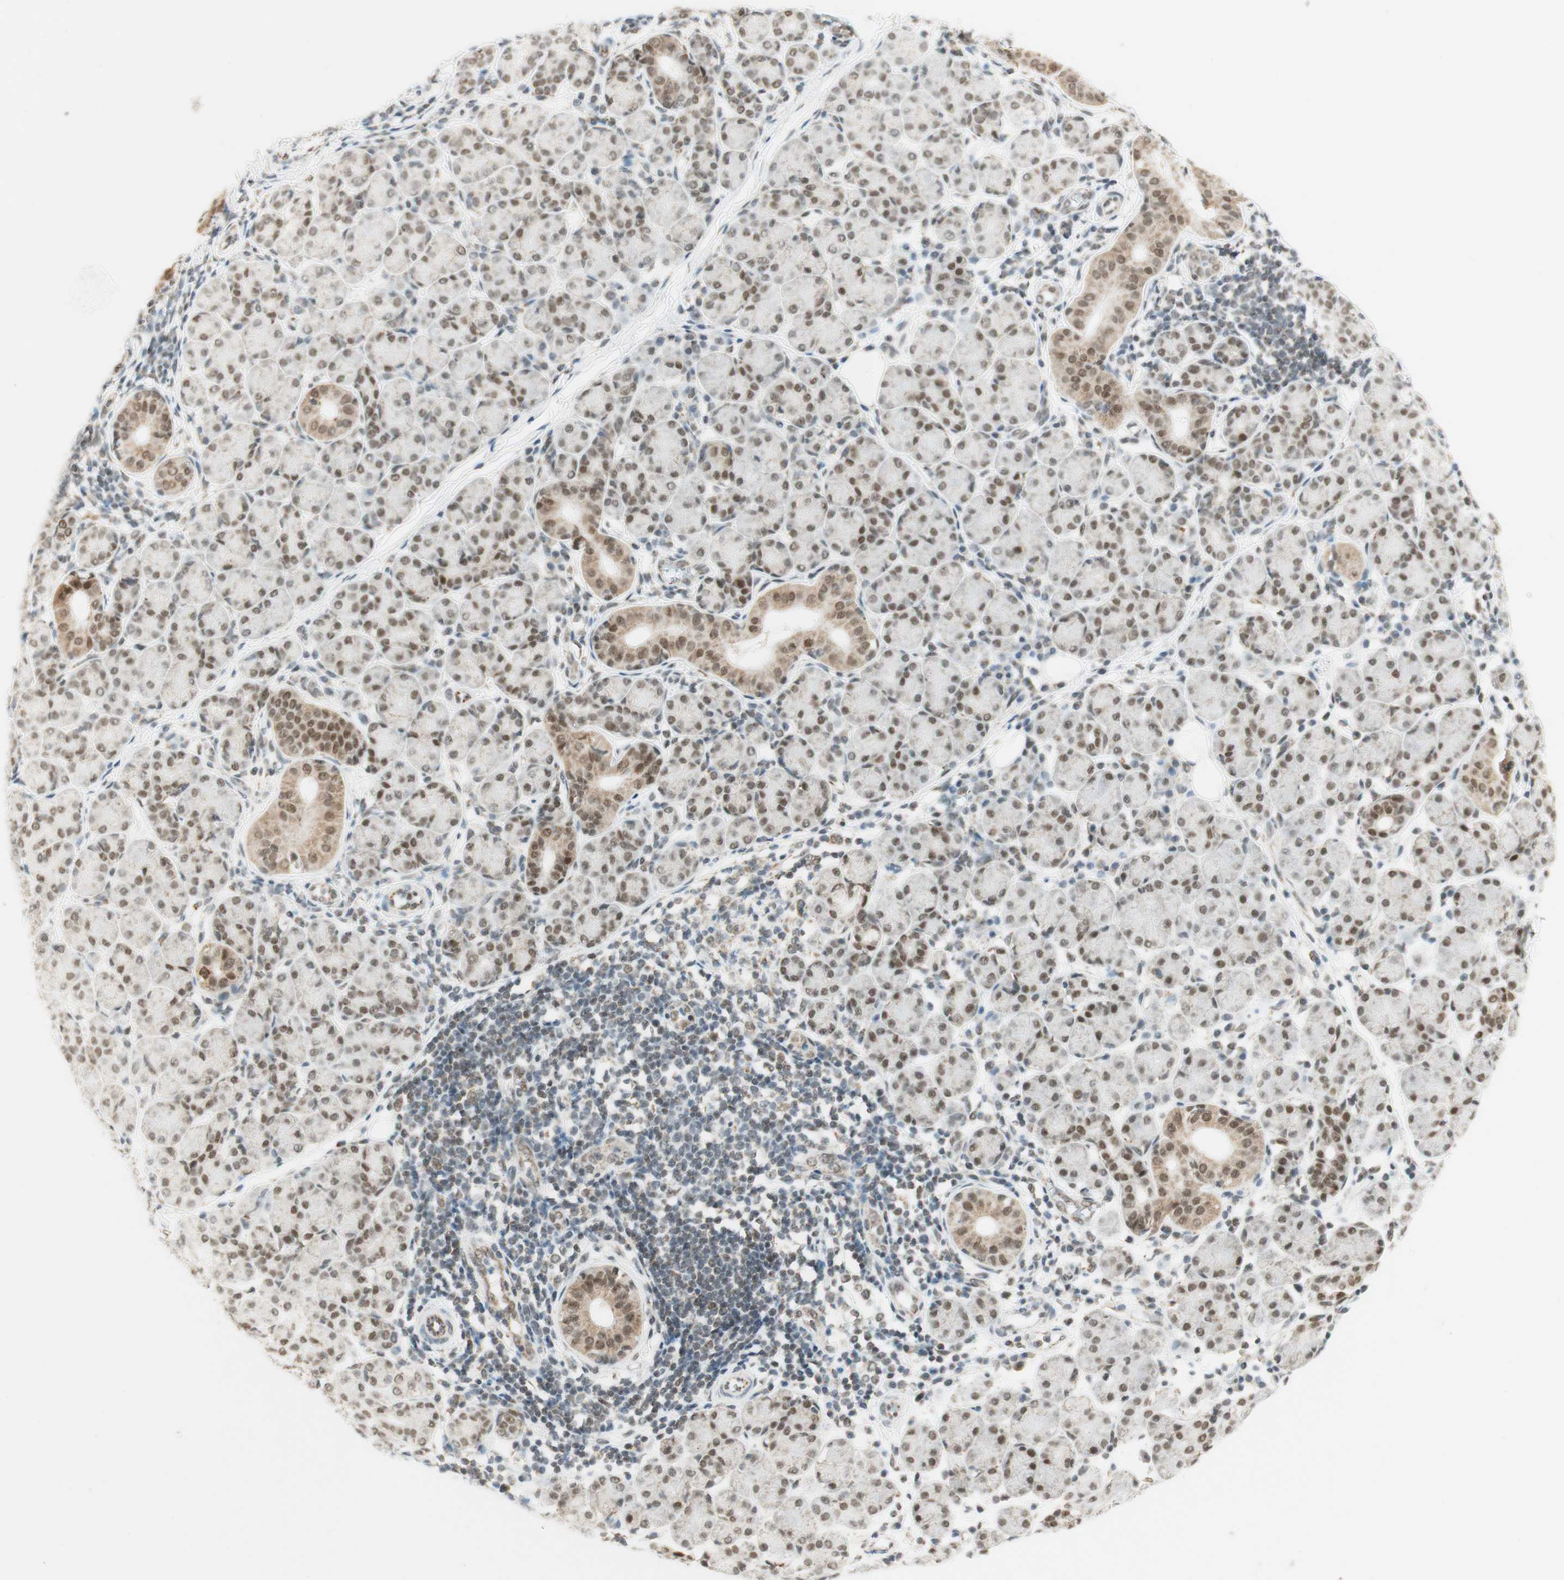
{"staining": {"intensity": "moderate", "quantity": "25%-75%", "location": "nuclear"}, "tissue": "salivary gland", "cell_type": "Glandular cells", "image_type": "normal", "snomed": [{"axis": "morphology", "description": "Normal tissue, NOS"}, {"axis": "morphology", "description": "Inflammation, NOS"}, {"axis": "topography", "description": "Lymph node"}, {"axis": "topography", "description": "Salivary gland"}], "caption": "An image of salivary gland stained for a protein reveals moderate nuclear brown staining in glandular cells.", "gene": "ZNF782", "patient": {"sex": "male", "age": 3}}